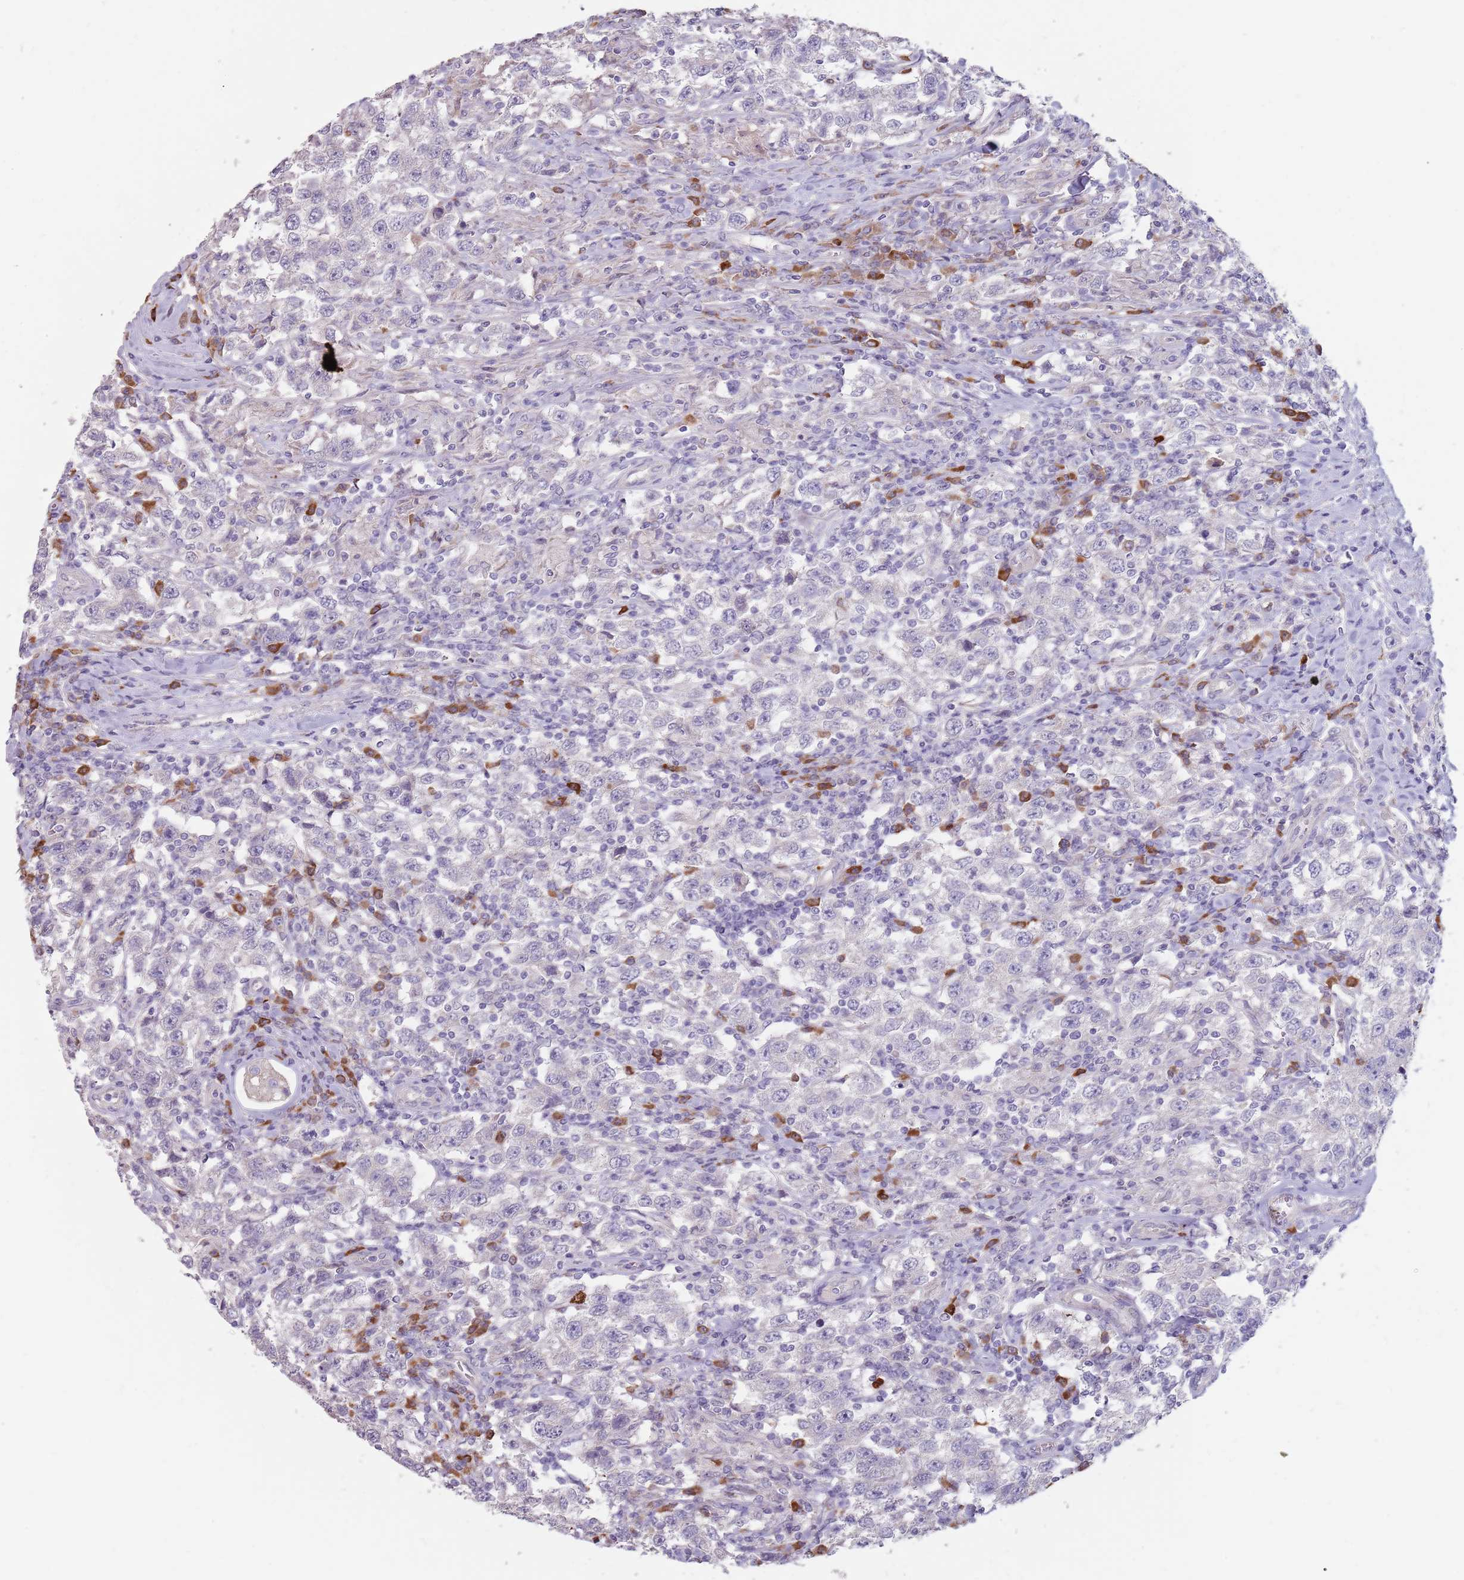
{"staining": {"intensity": "negative", "quantity": "none", "location": "none"}, "tissue": "testis cancer", "cell_type": "Tumor cells", "image_type": "cancer", "snomed": [{"axis": "morphology", "description": "Seminoma, NOS"}, {"axis": "topography", "description": "Testis"}], "caption": "An IHC image of testis seminoma is shown. There is no staining in tumor cells of testis seminoma.", "gene": "DXO", "patient": {"sex": "male", "age": 41}}